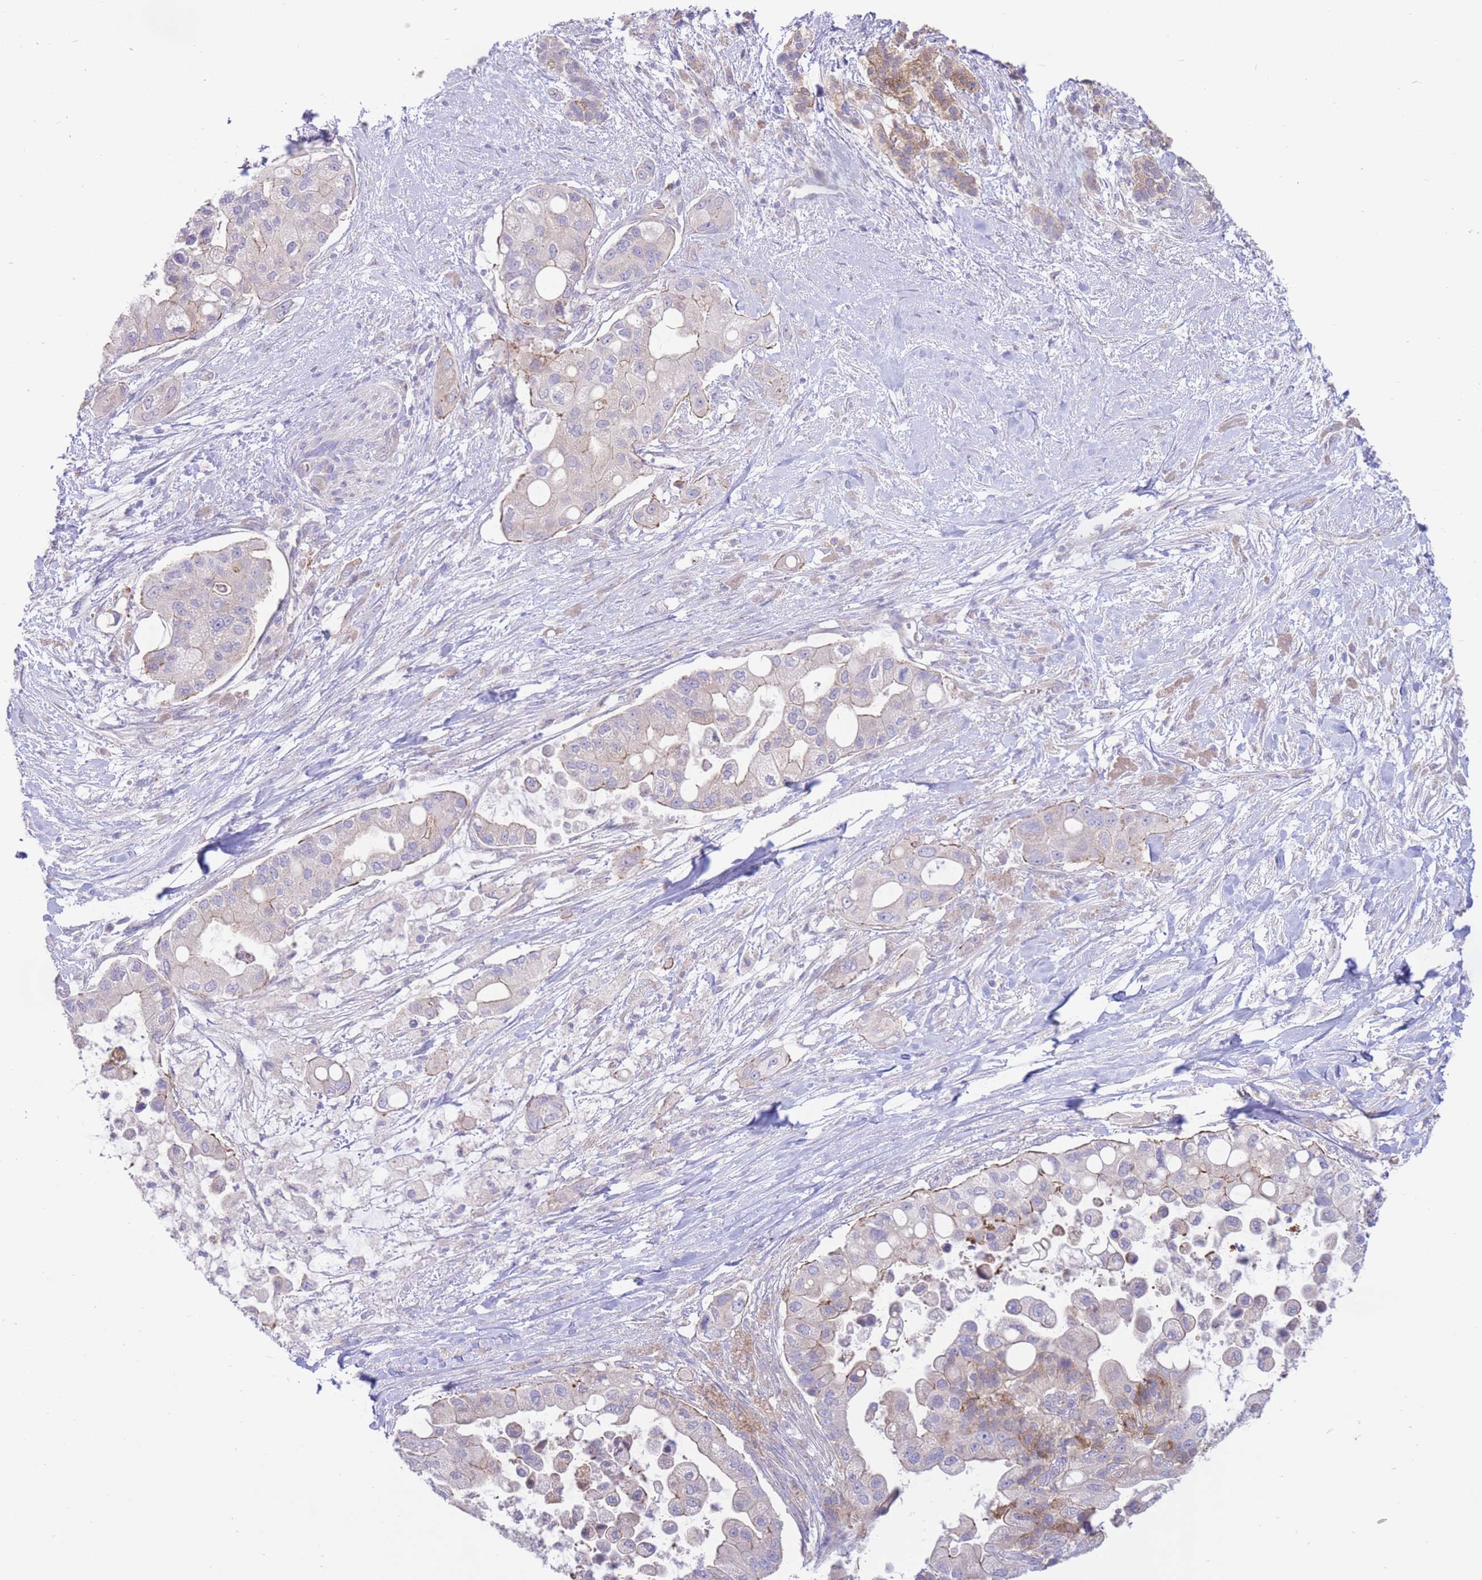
{"staining": {"intensity": "negative", "quantity": "none", "location": "none"}, "tissue": "pancreatic cancer", "cell_type": "Tumor cells", "image_type": "cancer", "snomed": [{"axis": "morphology", "description": "Adenocarcinoma, NOS"}, {"axis": "topography", "description": "Pancreas"}], "caption": "The histopathology image shows no staining of tumor cells in pancreatic cancer.", "gene": "ALS2CL", "patient": {"sex": "male", "age": 57}}